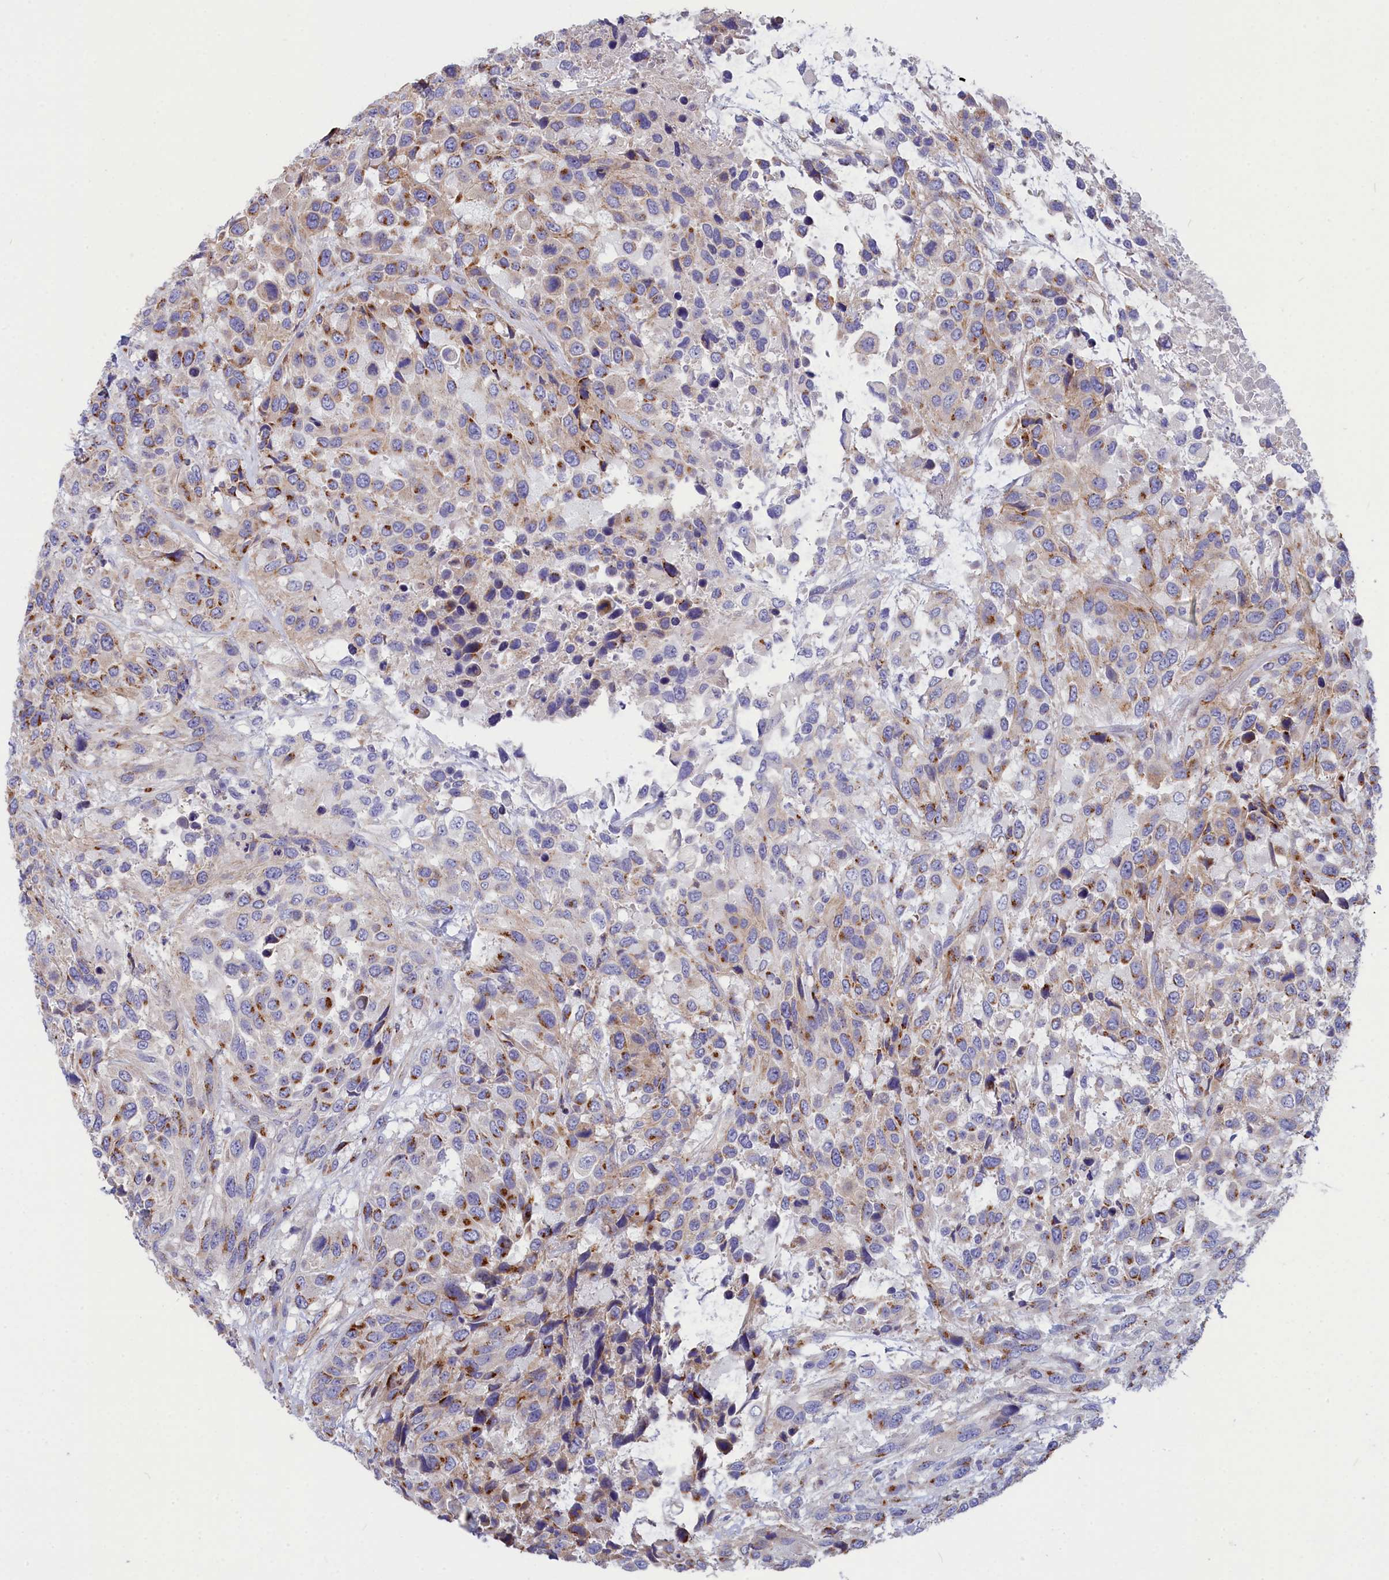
{"staining": {"intensity": "moderate", "quantity": "<25%", "location": "cytoplasmic/membranous"}, "tissue": "urothelial cancer", "cell_type": "Tumor cells", "image_type": "cancer", "snomed": [{"axis": "morphology", "description": "Urothelial carcinoma, High grade"}, {"axis": "topography", "description": "Urinary bladder"}], "caption": "DAB (3,3'-diaminobenzidine) immunohistochemical staining of human high-grade urothelial carcinoma demonstrates moderate cytoplasmic/membranous protein positivity in approximately <25% of tumor cells. Nuclei are stained in blue.", "gene": "TUBGCP4", "patient": {"sex": "female", "age": 70}}